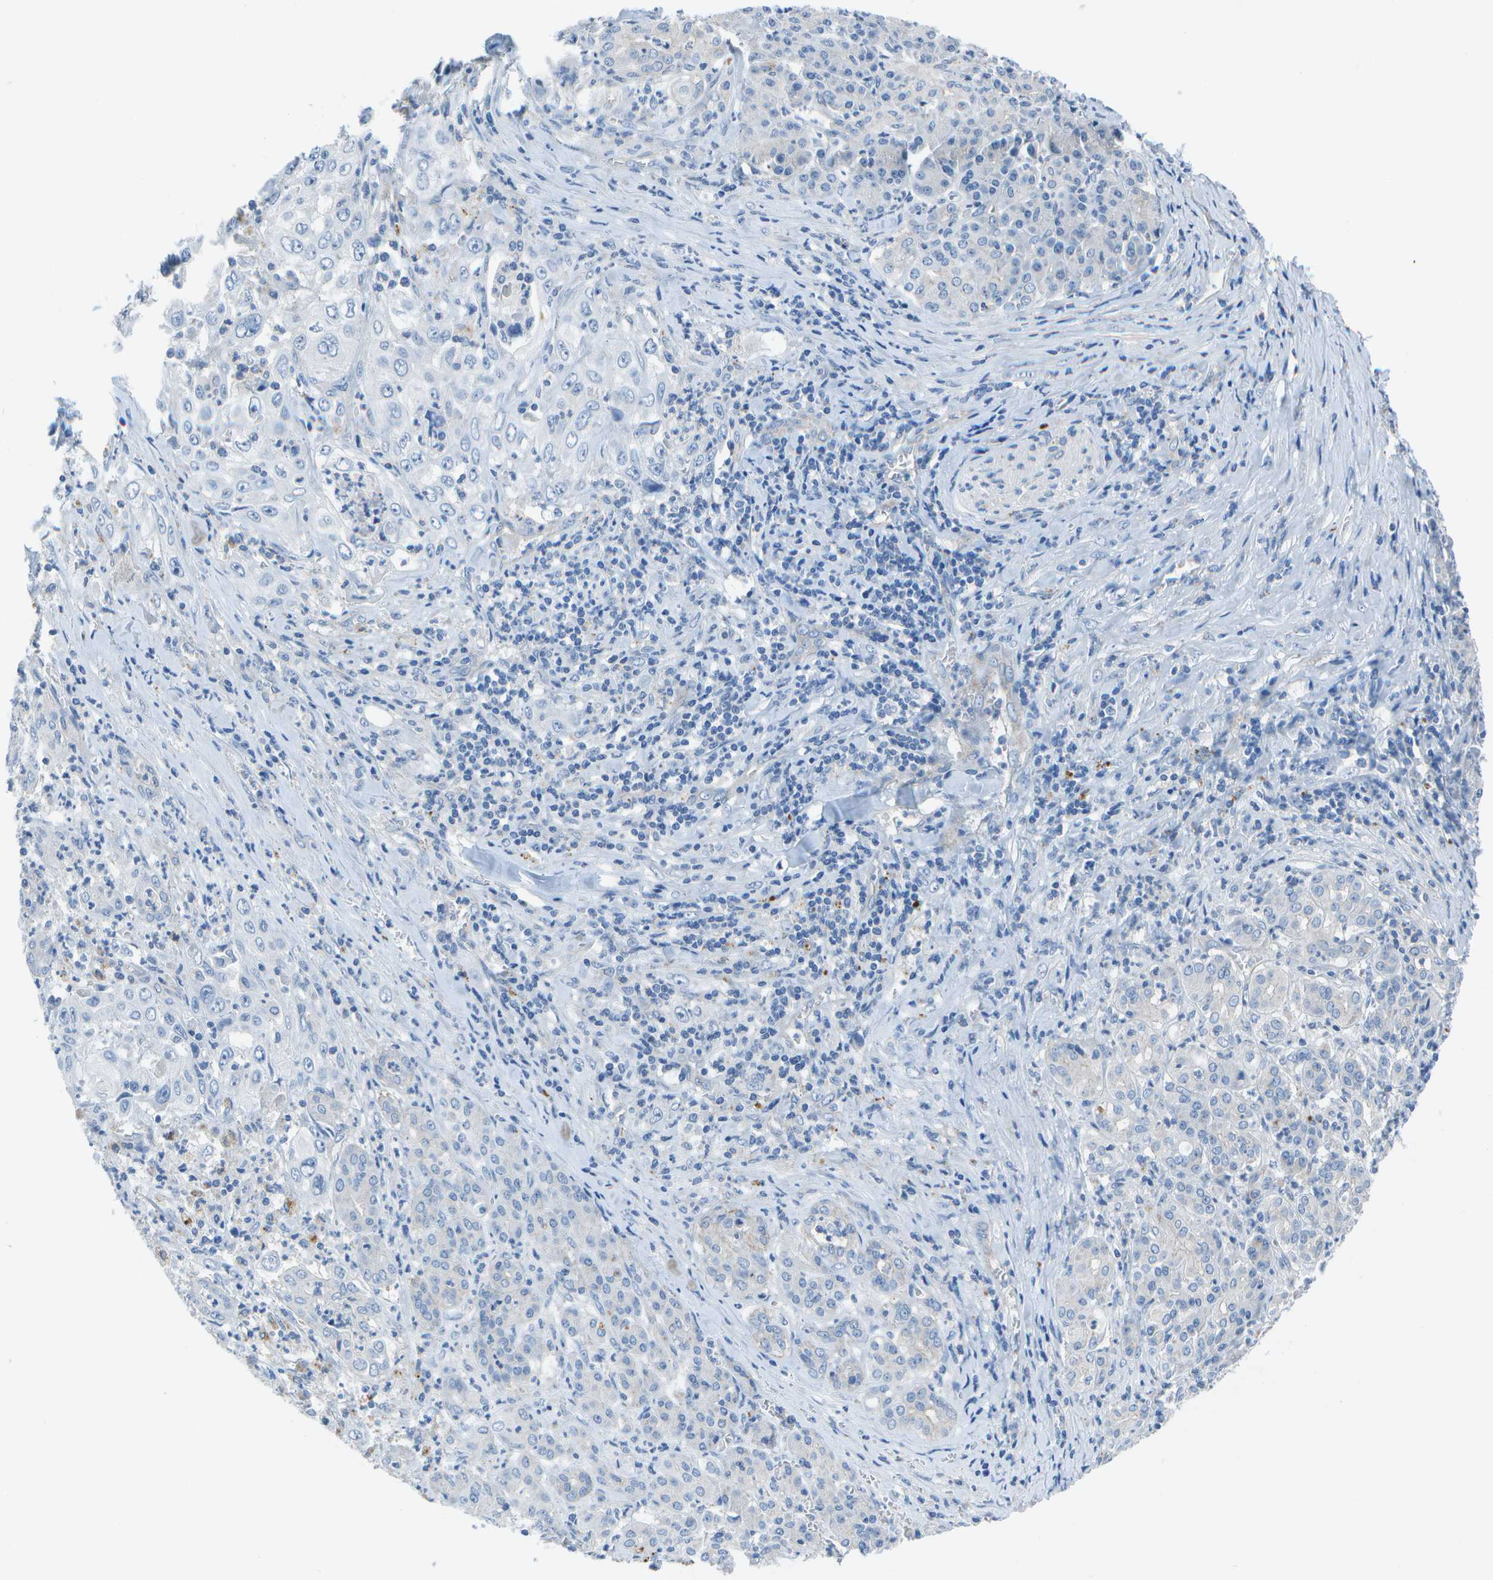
{"staining": {"intensity": "negative", "quantity": "none", "location": "none"}, "tissue": "pancreatic cancer", "cell_type": "Tumor cells", "image_type": "cancer", "snomed": [{"axis": "morphology", "description": "Adenocarcinoma, NOS"}, {"axis": "topography", "description": "Pancreas"}], "caption": "Tumor cells show no significant expression in pancreatic cancer.", "gene": "DCT", "patient": {"sex": "male", "age": 70}}